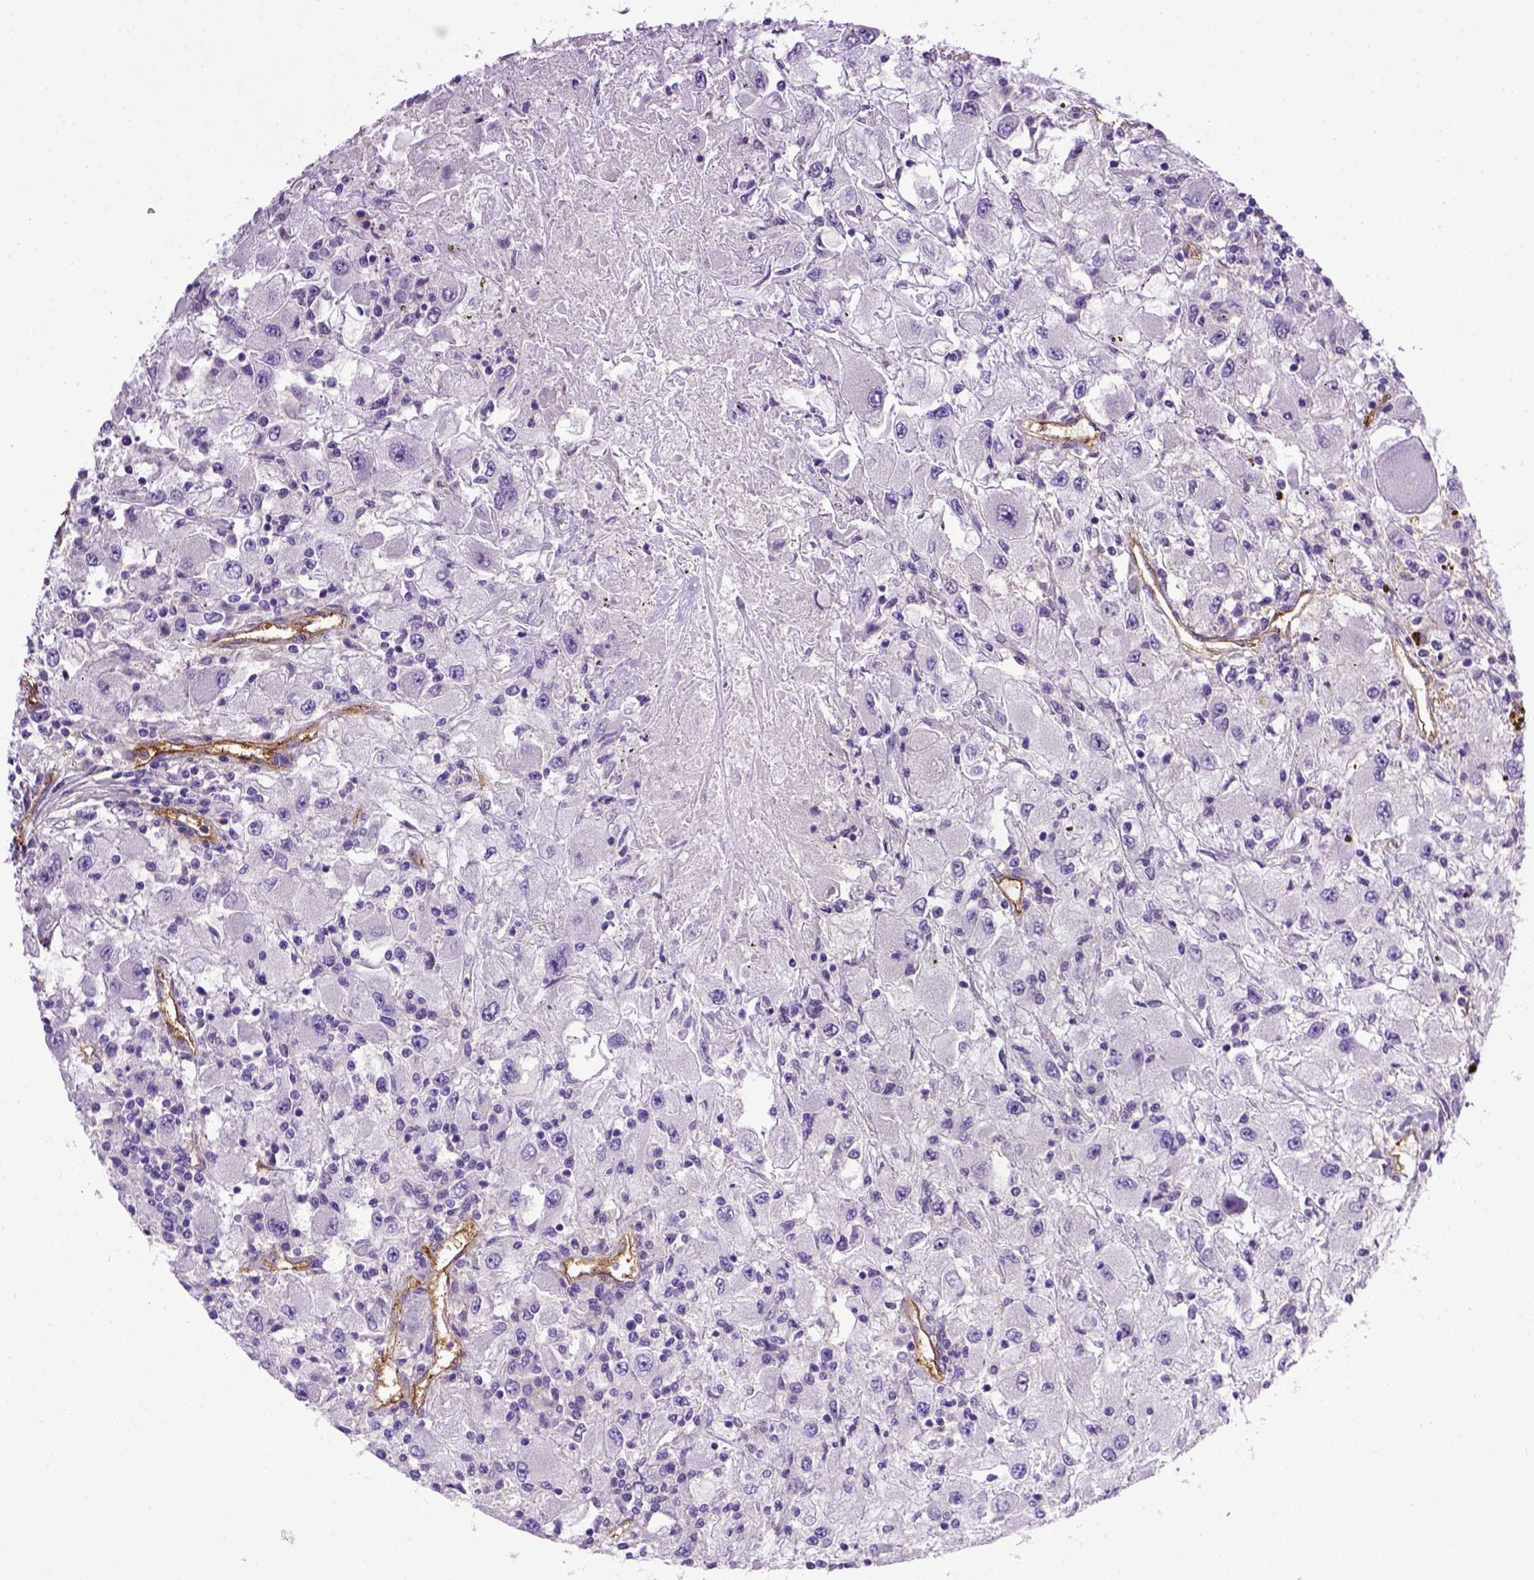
{"staining": {"intensity": "negative", "quantity": "none", "location": "none"}, "tissue": "renal cancer", "cell_type": "Tumor cells", "image_type": "cancer", "snomed": [{"axis": "morphology", "description": "Adenocarcinoma, NOS"}, {"axis": "topography", "description": "Kidney"}], "caption": "Immunohistochemistry photomicrograph of neoplastic tissue: renal adenocarcinoma stained with DAB demonstrates no significant protein positivity in tumor cells. (DAB (3,3'-diaminobenzidine) immunohistochemistry visualized using brightfield microscopy, high magnification).", "gene": "ENG", "patient": {"sex": "female", "age": 67}}